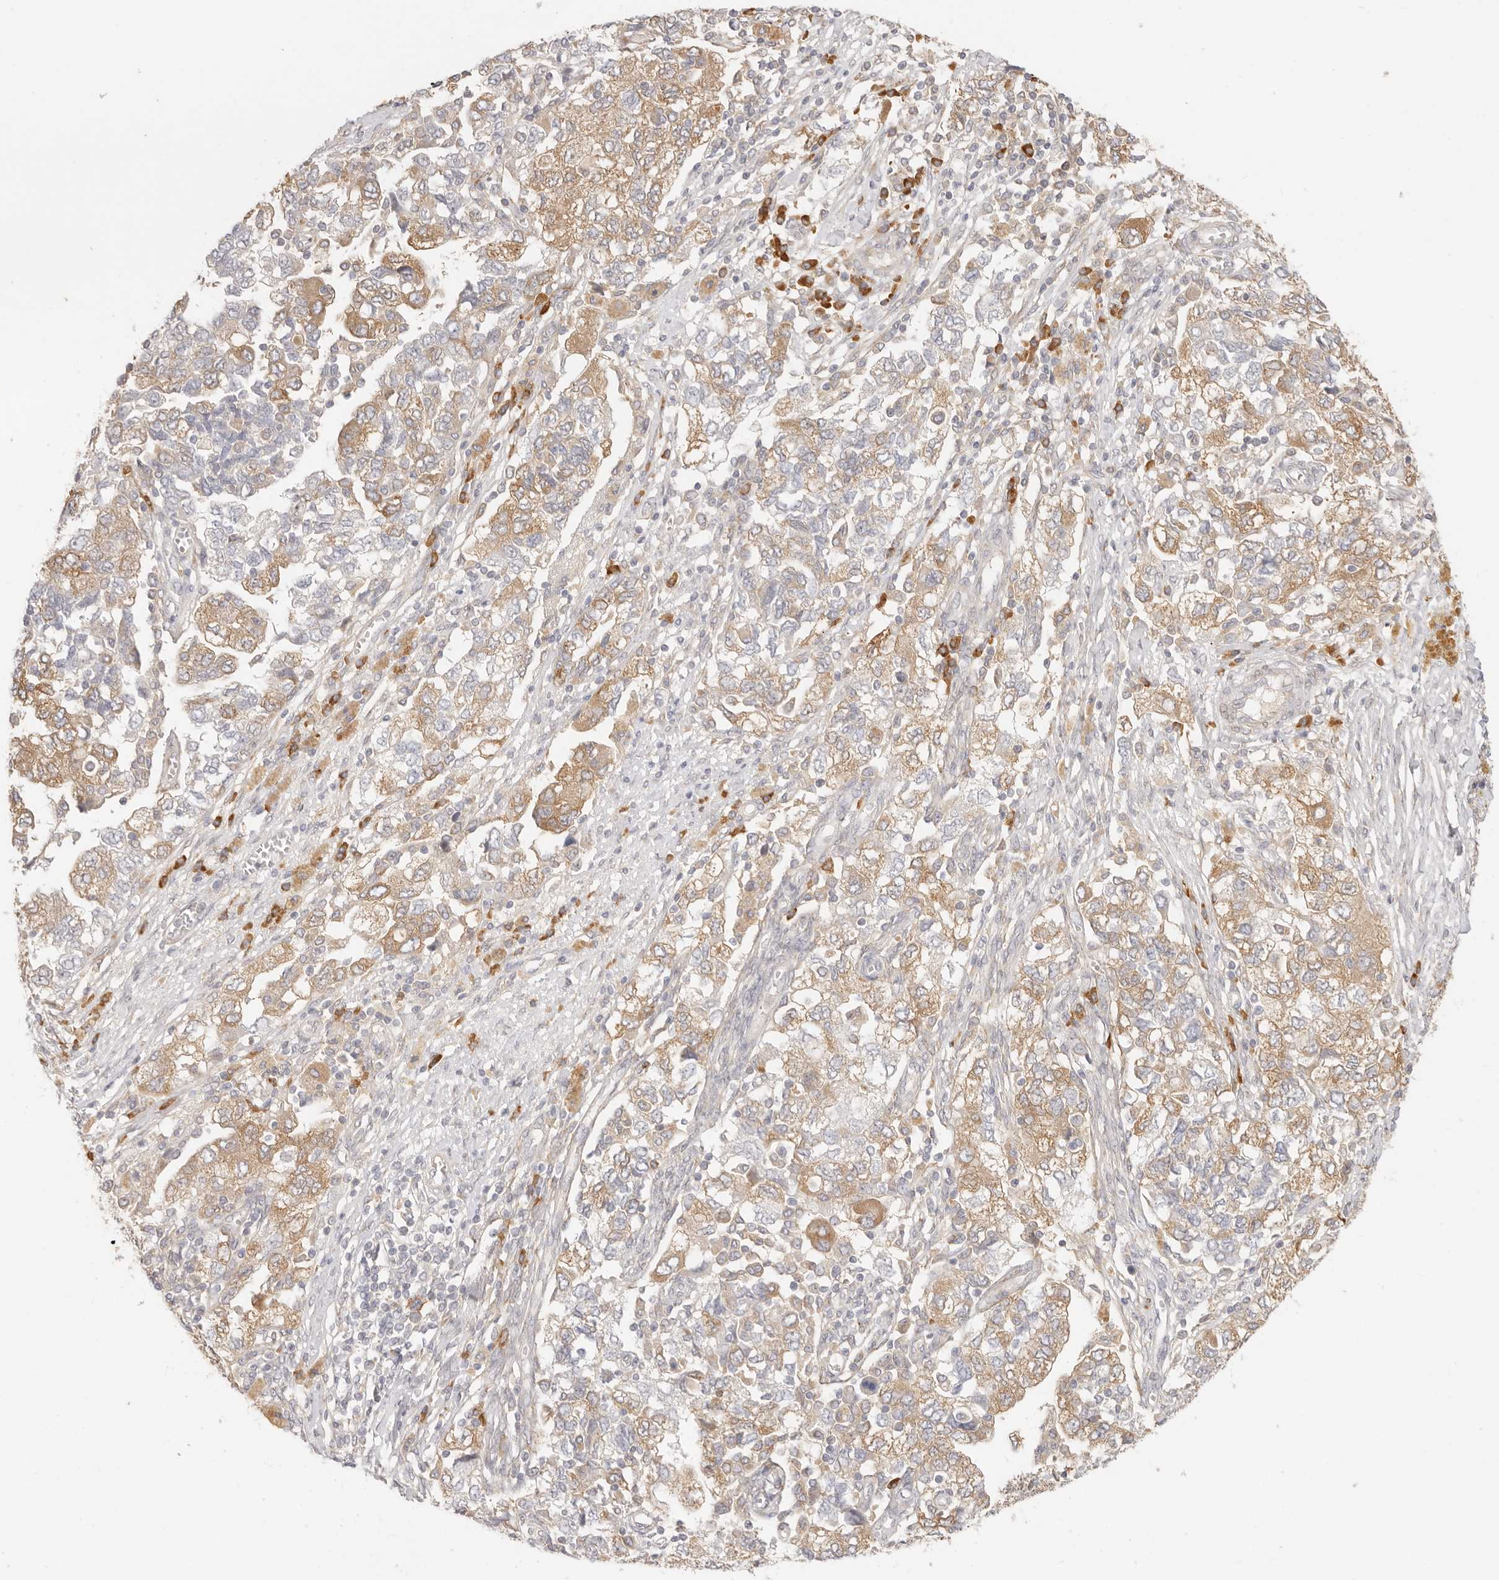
{"staining": {"intensity": "moderate", "quantity": ">75%", "location": "cytoplasmic/membranous"}, "tissue": "ovarian cancer", "cell_type": "Tumor cells", "image_type": "cancer", "snomed": [{"axis": "morphology", "description": "Carcinoma, NOS"}, {"axis": "morphology", "description": "Cystadenocarcinoma, serous, NOS"}, {"axis": "topography", "description": "Ovary"}], "caption": "This photomicrograph demonstrates immunohistochemistry (IHC) staining of human carcinoma (ovarian), with medium moderate cytoplasmic/membranous staining in approximately >75% of tumor cells.", "gene": "PABPC4", "patient": {"sex": "female", "age": 69}}